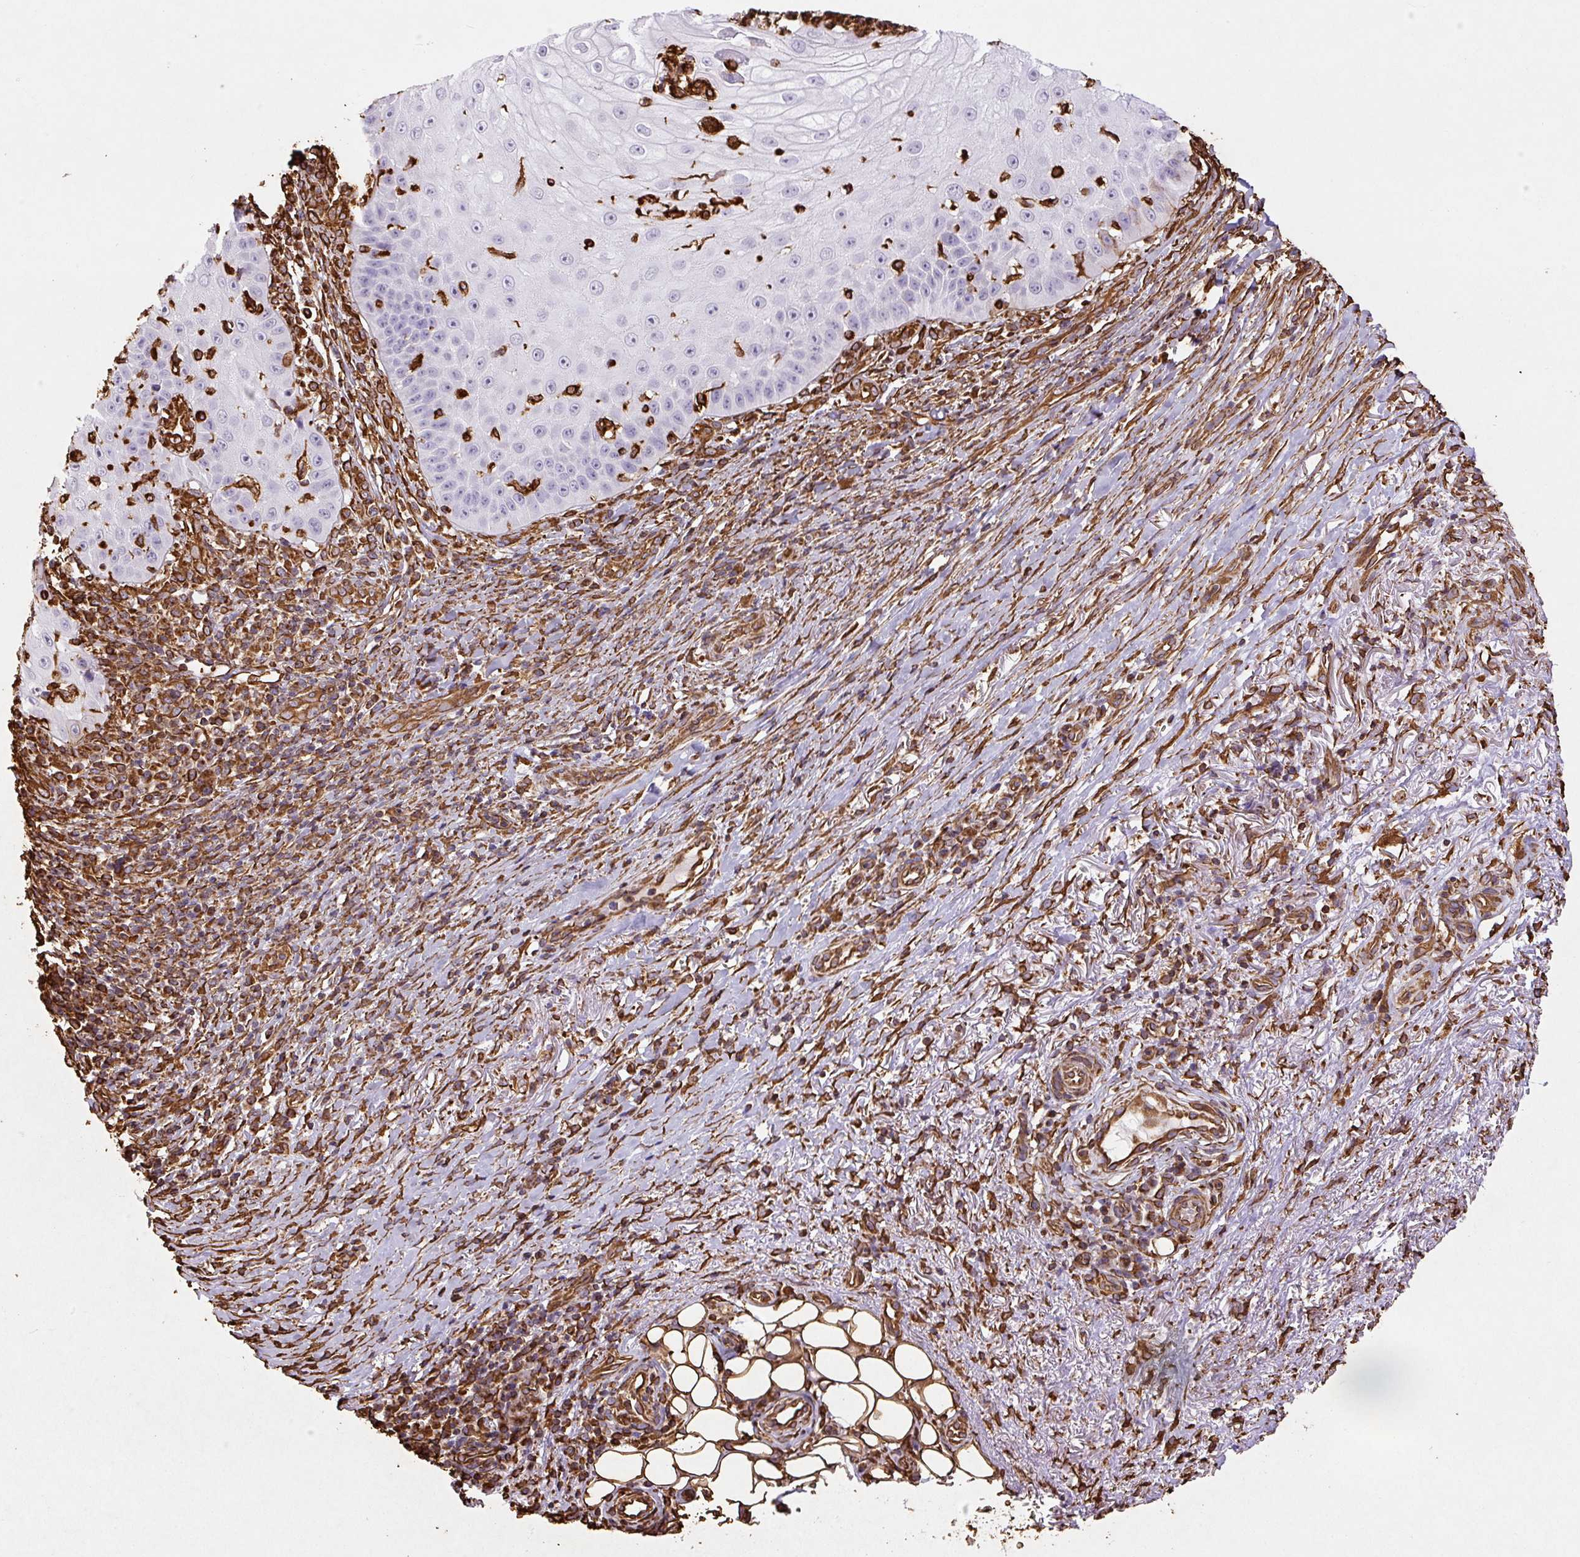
{"staining": {"intensity": "negative", "quantity": "none", "location": "none"}, "tissue": "skin cancer", "cell_type": "Tumor cells", "image_type": "cancer", "snomed": [{"axis": "morphology", "description": "Squamous cell carcinoma, NOS"}, {"axis": "topography", "description": "Skin"}], "caption": "DAB (3,3'-diaminobenzidine) immunohistochemical staining of skin squamous cell carcinoma exhibits no significant expression in tumor cells.", "gene": "VIM", "patient": {"sex": "male", "age": 70}}